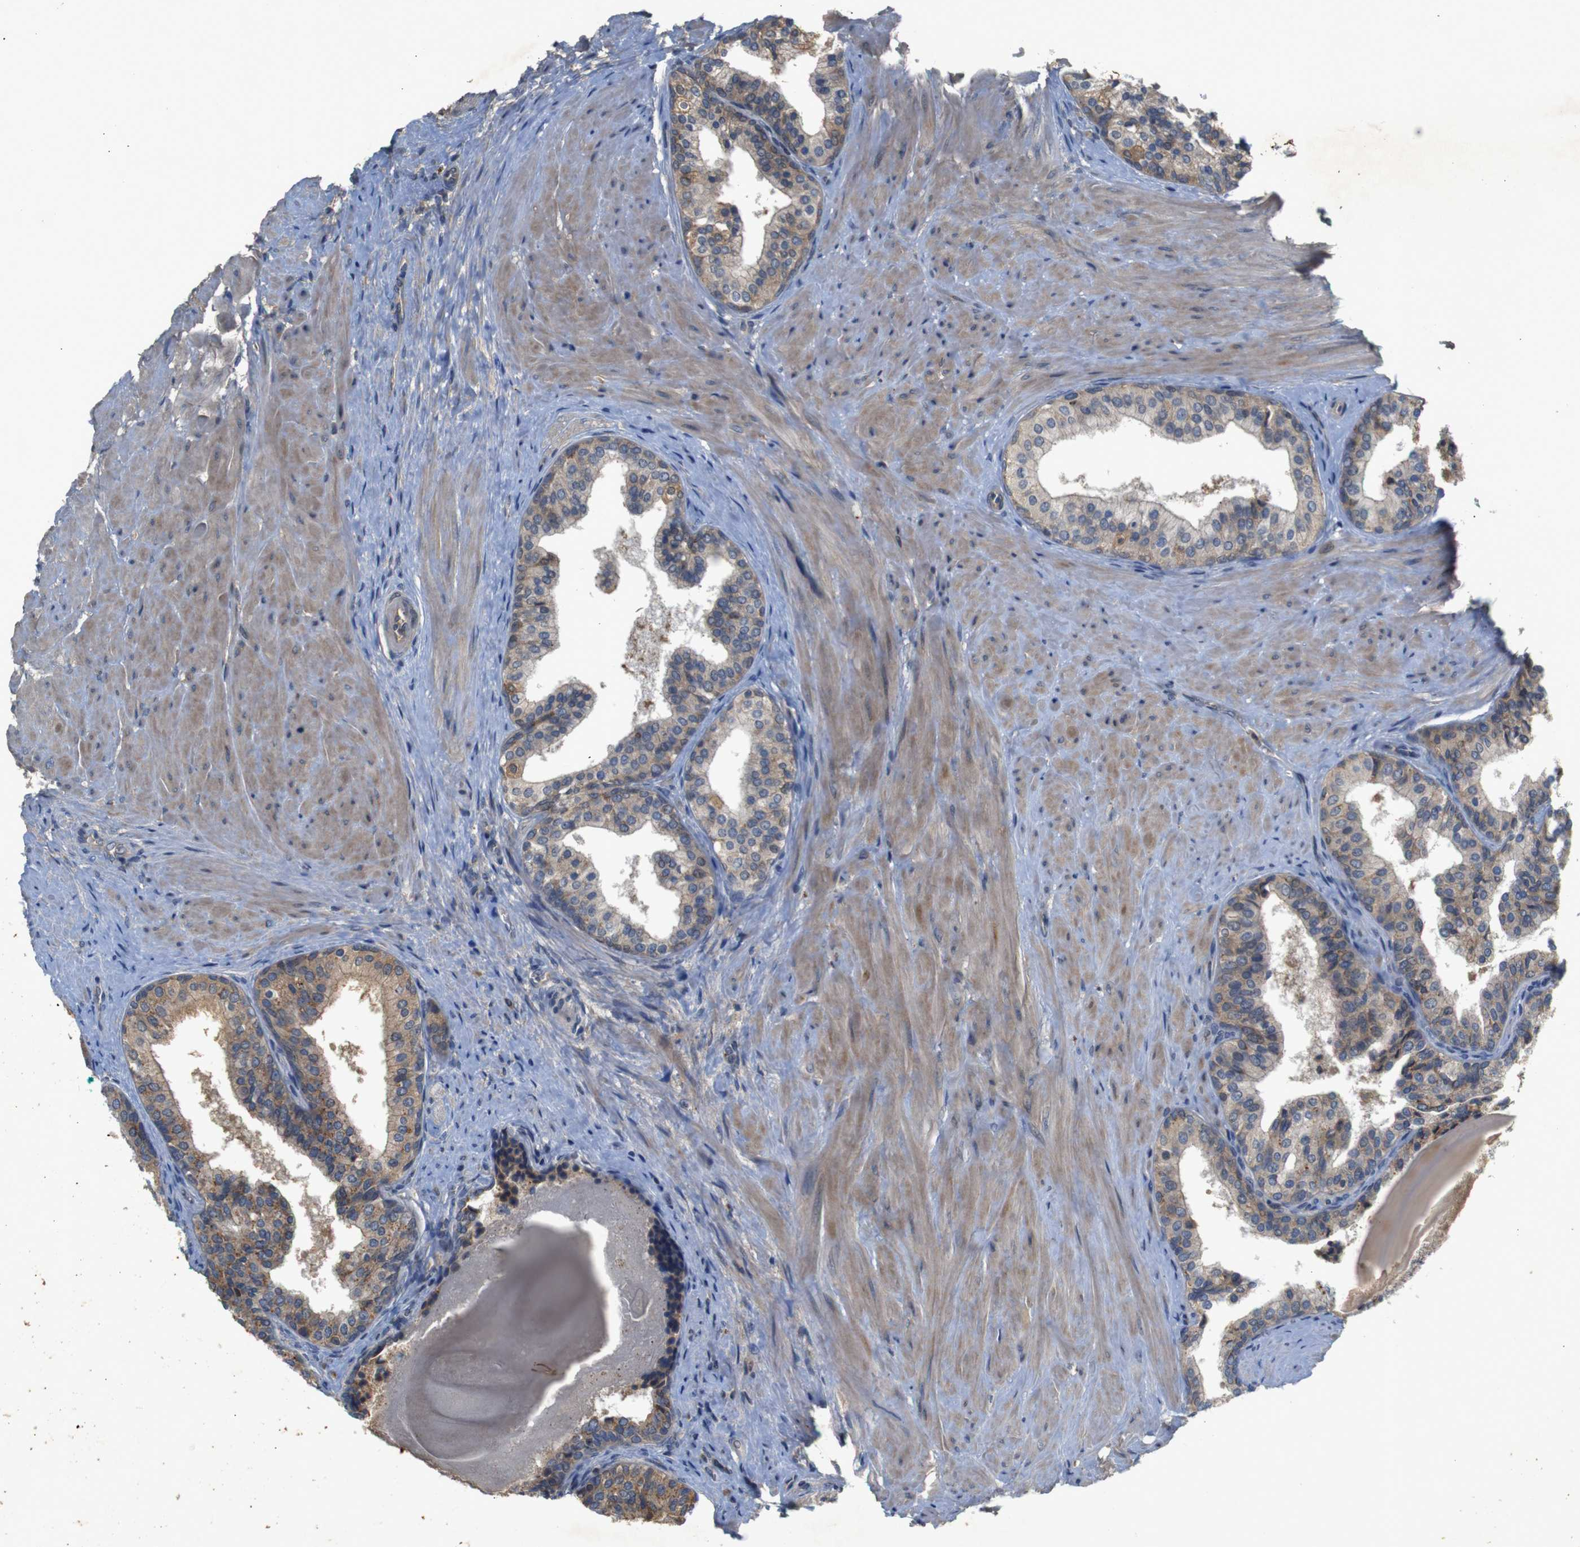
{"staining": {"intensity": "moderate", "quantity": ">75%", "location": "cytoplasmic/membranous"}, "tissue": "prostate cancer", "cell_type": "Tumor cells", "image_type": "cancer", "snomed": [{"axis": "morphology", "description": "Adenocarcinoma, Low grade"}, {"axis": "topography", "description": "Prostate"}], "caption": "Prostate adenocarcinoma (low-grade) was stained to show a protein in brown. There is medium levels of moderate cytoplasmic/membranous staining in about >75% of tumor cells.", "gene": "PTPN1", "patient": {"sex": "male", "age": 60}}